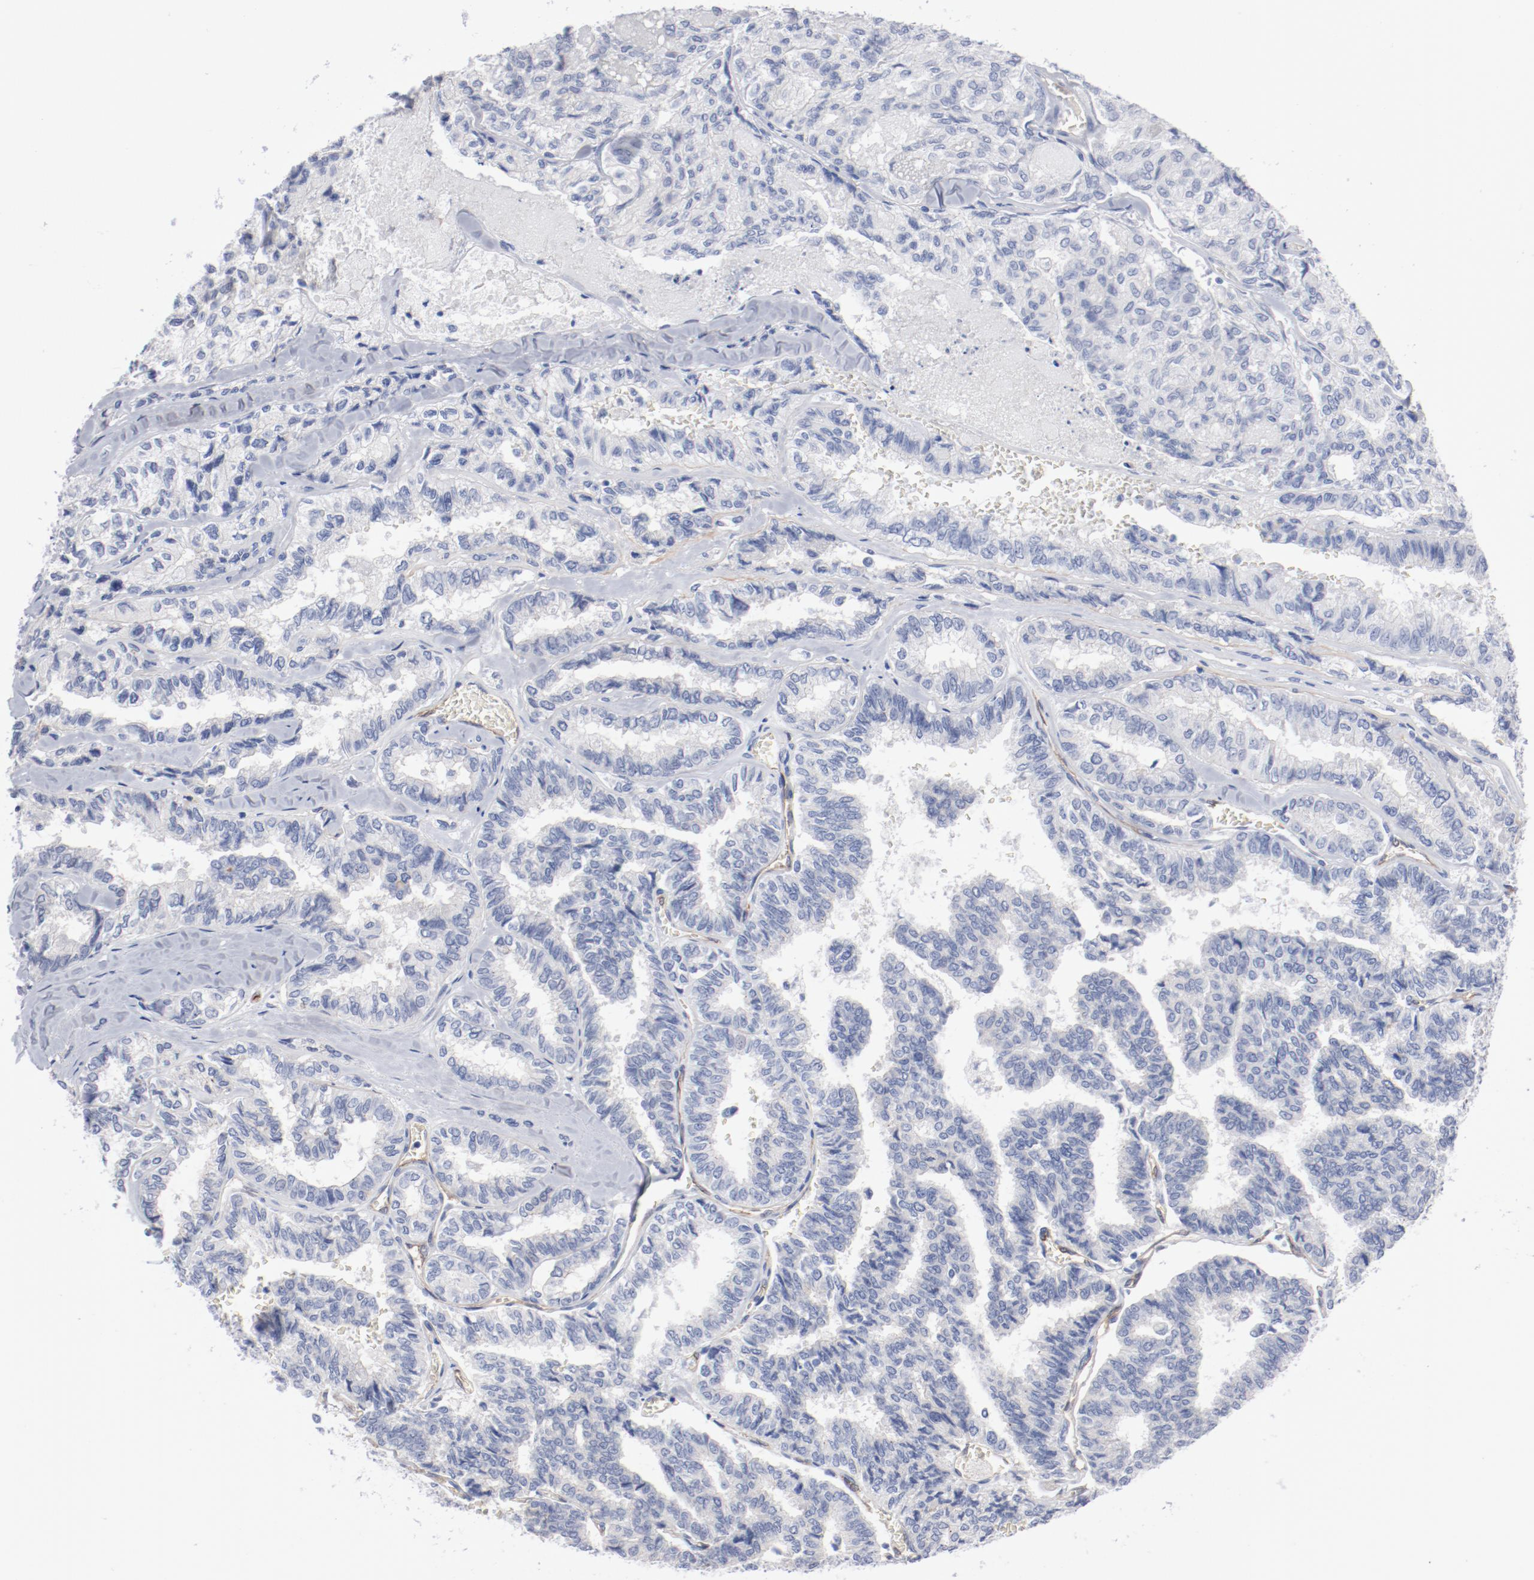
{"staining": {"intensity": "negative", "quantity": "none", "location": "none"}, "tissue": "thyroid cancer", "cell_type": "Tumor cells", "image_type": "cancer", "snomed": [{"axis": "morphology", "description": "Papillary adenocarcinoma, NOS"}, {"axis": "topography", "description": "Thyroid gland"}], "caption": "This is an immunohistochemistry (IHC) micrograph of thyroid papillary adenocarcinoma. There is no staining in tumor cells.", "gene": "SHANK3", "patient": {"sex": "female", "age": 35}}